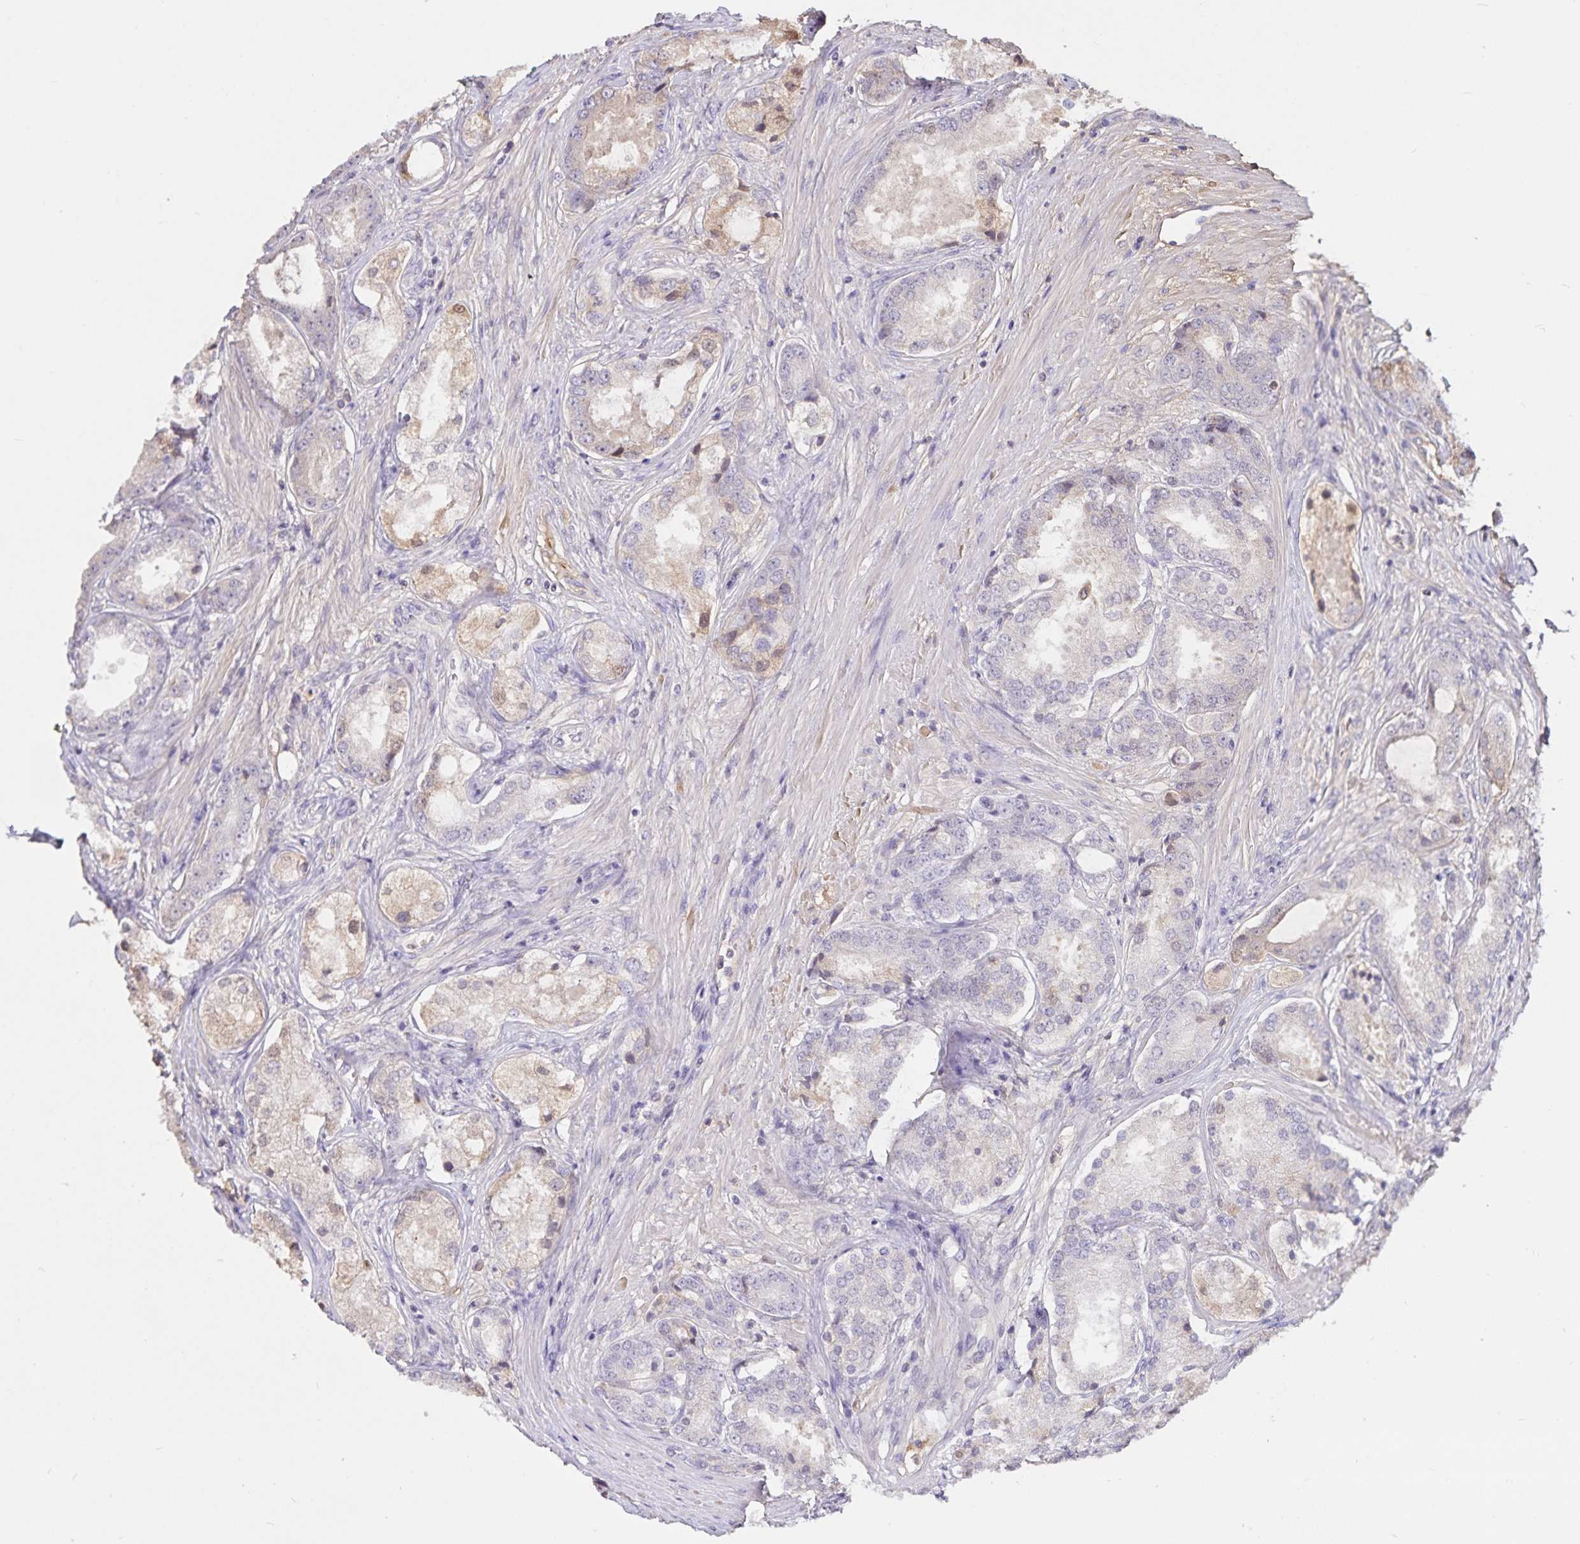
{"staining": {"intensity": "weak", "quantity": "<25%", "location": "cytoplasmic/membranous"}, "tissue": "prostate cancer", "cell_type": "Tumor cells", "image_type": "cancer", "snomed": [{"axis": "morphology", "description": "Adenocarcinoma, Low grade"}, {"axis": "topography", "description": "Prostate"}], "caption": "This histopathology image is of prostate cancer (adenocarcinoma (low-grade)) stained with IHC to label a protein in brown with the nuclei are counter-stained blue. There is no expression in tumor cells. Brightfield microscopy of IHC stained with DAB (brown) and hematoxylin (blue), captured at high magnification.", "gene": "FGG", "patient": {"sex": "male", "age": 68}}